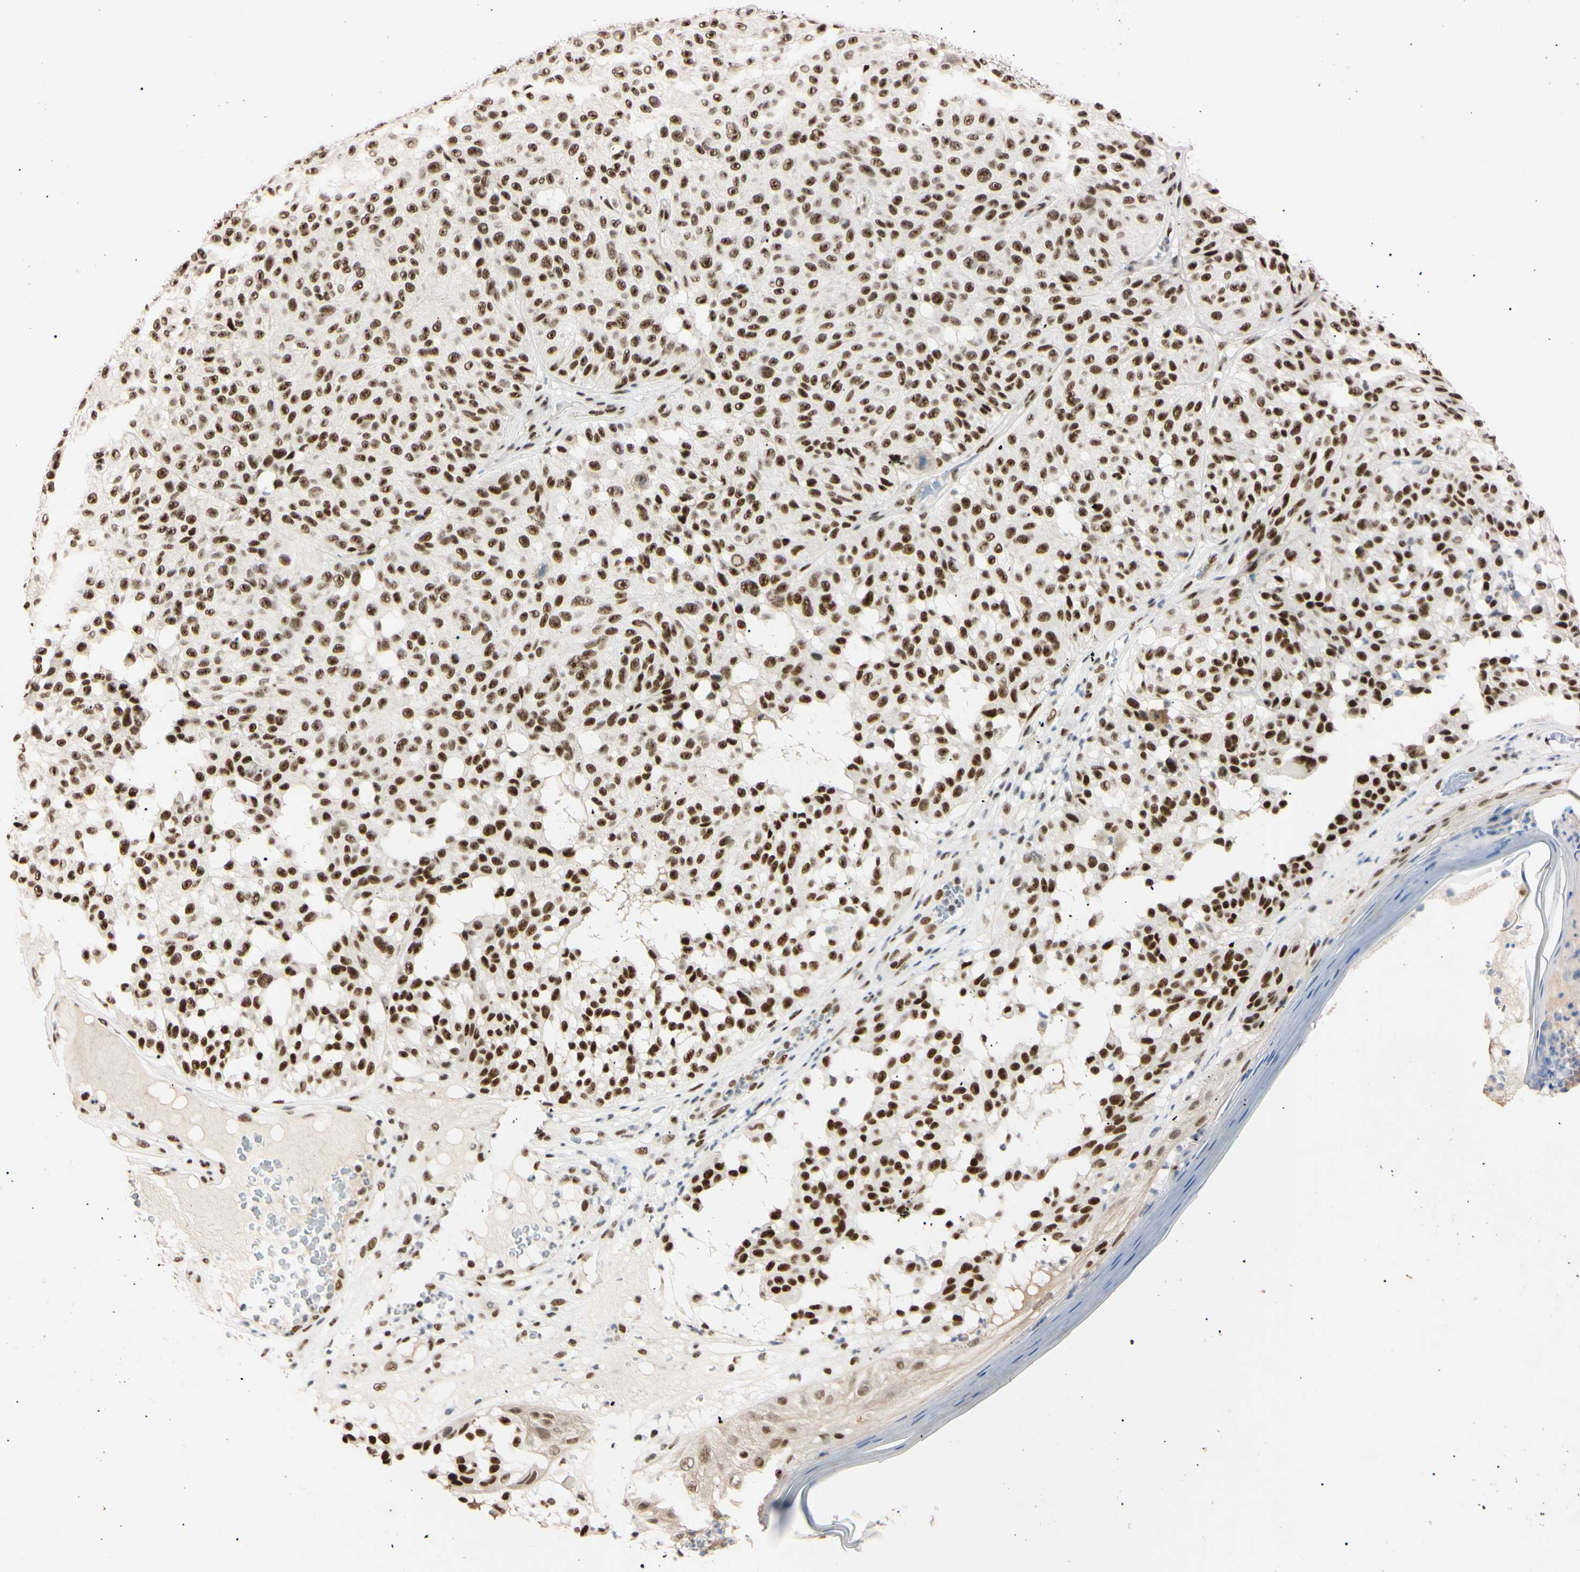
{"staining": {"intensity": "strong", "quantity": ">75%", "location": "nuclear"}, "tissue": "melanoma", "cell_type": "Tumor cells", "image_type": "cancer", "snomed": [{"axis": "morphology", "description": "Malignant melanoma, NOS"}, {"axis": "topography", "description": "Skin"}], "caption": "A brown stain highlights strong nuclear positivity of a protein in melanoma tumor cells.", "gene": "ZNF134", "patient": {"sex": "female", "age": 46}}